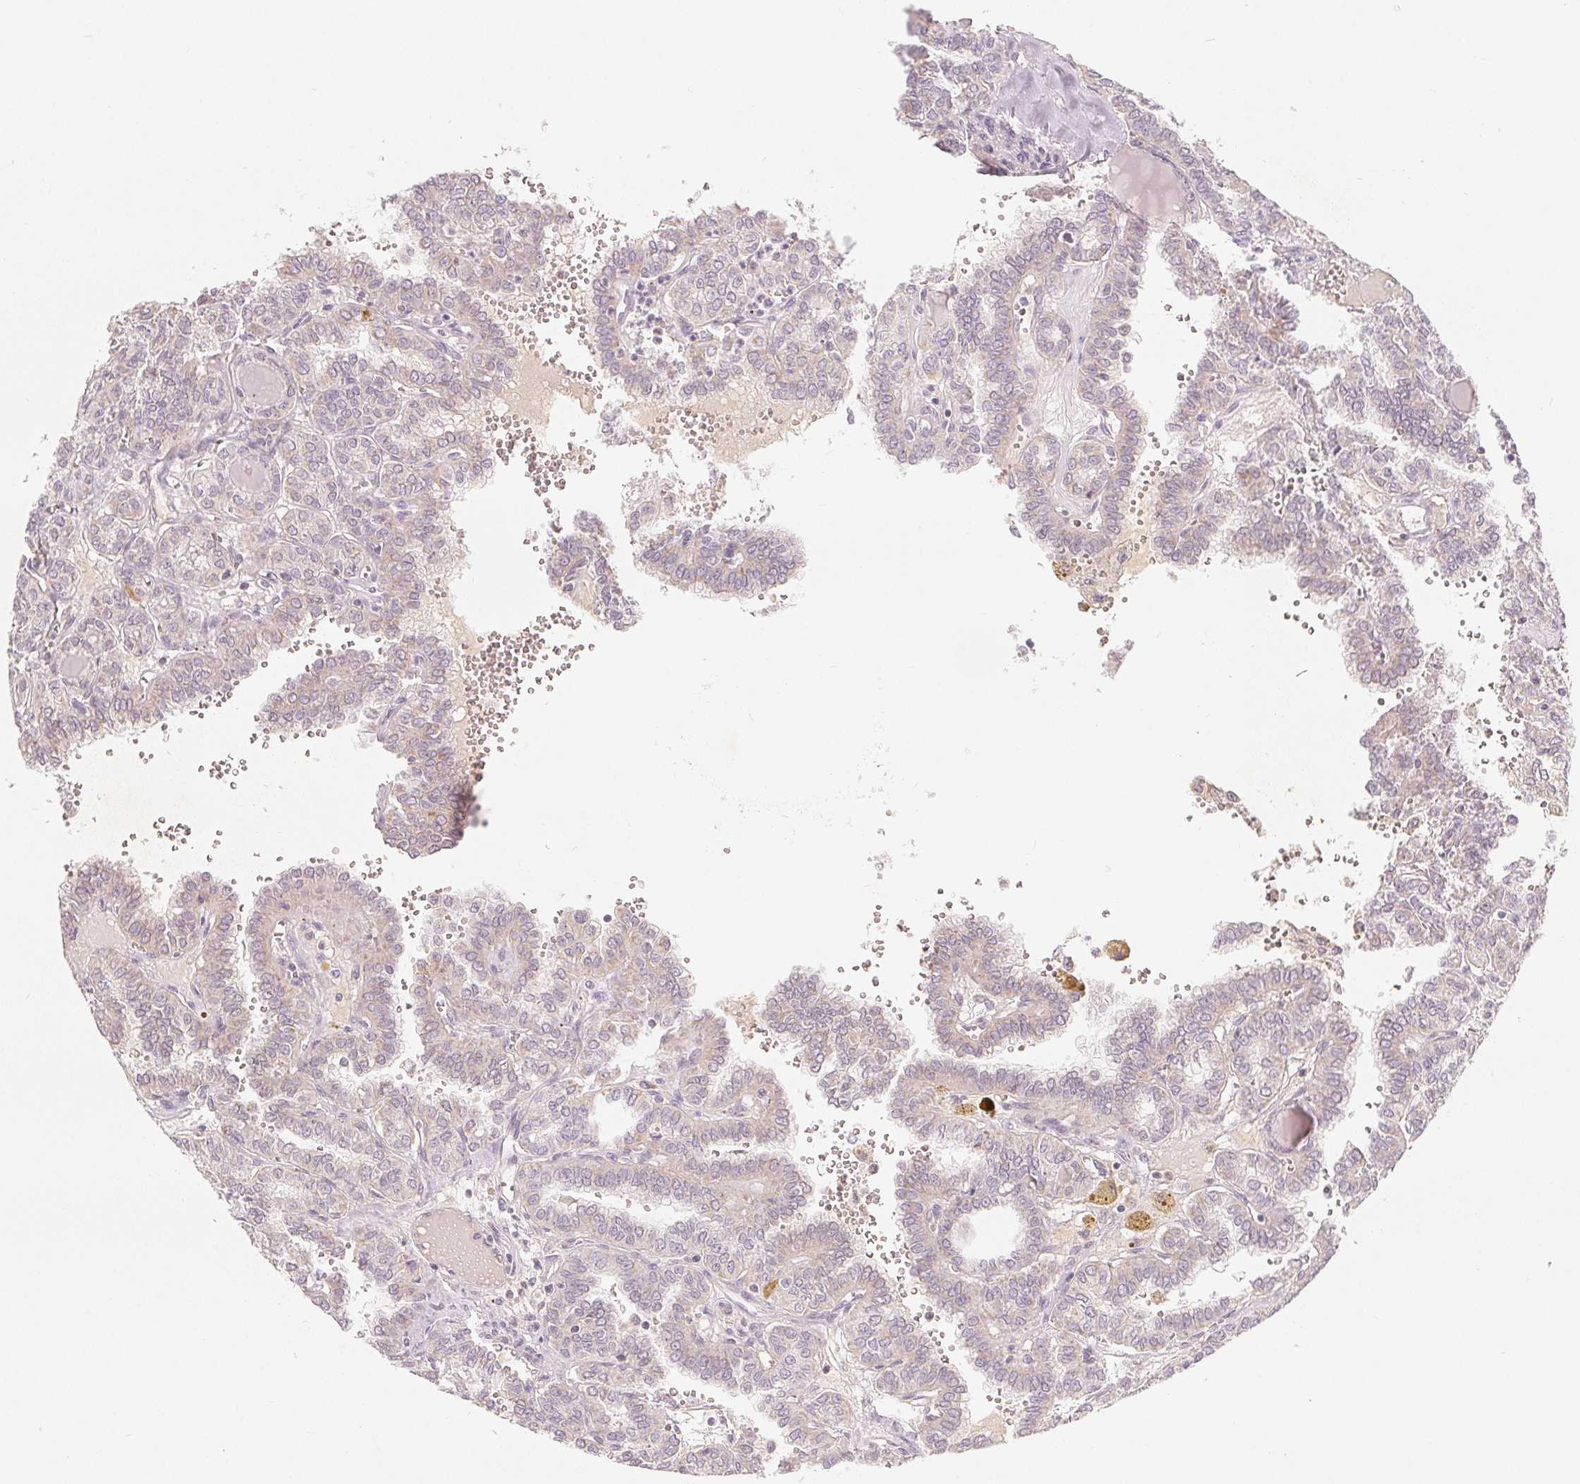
{"staining": {"intensity": "negative", "quantity": "none", "location": "none"}, "tissue": "thyroid cancer", "cell_type": "Tumor cells", "image_type": "cancer", "snomed": [{"axis": "morphology", "description": "Papillary adenocarcinoma, NOS"}, {"axis": "topography", "description": "Thyroid gland"}], "caption": "The histopathology image demonstrates no significant staining in tumor cells of thyroid cancer (papillary adenocarcinoma). (DAB immunohistochemistry with hematoxylin counter stain).", "gene": "GHITM", "patient": {"sex": "female", "age": 41}}